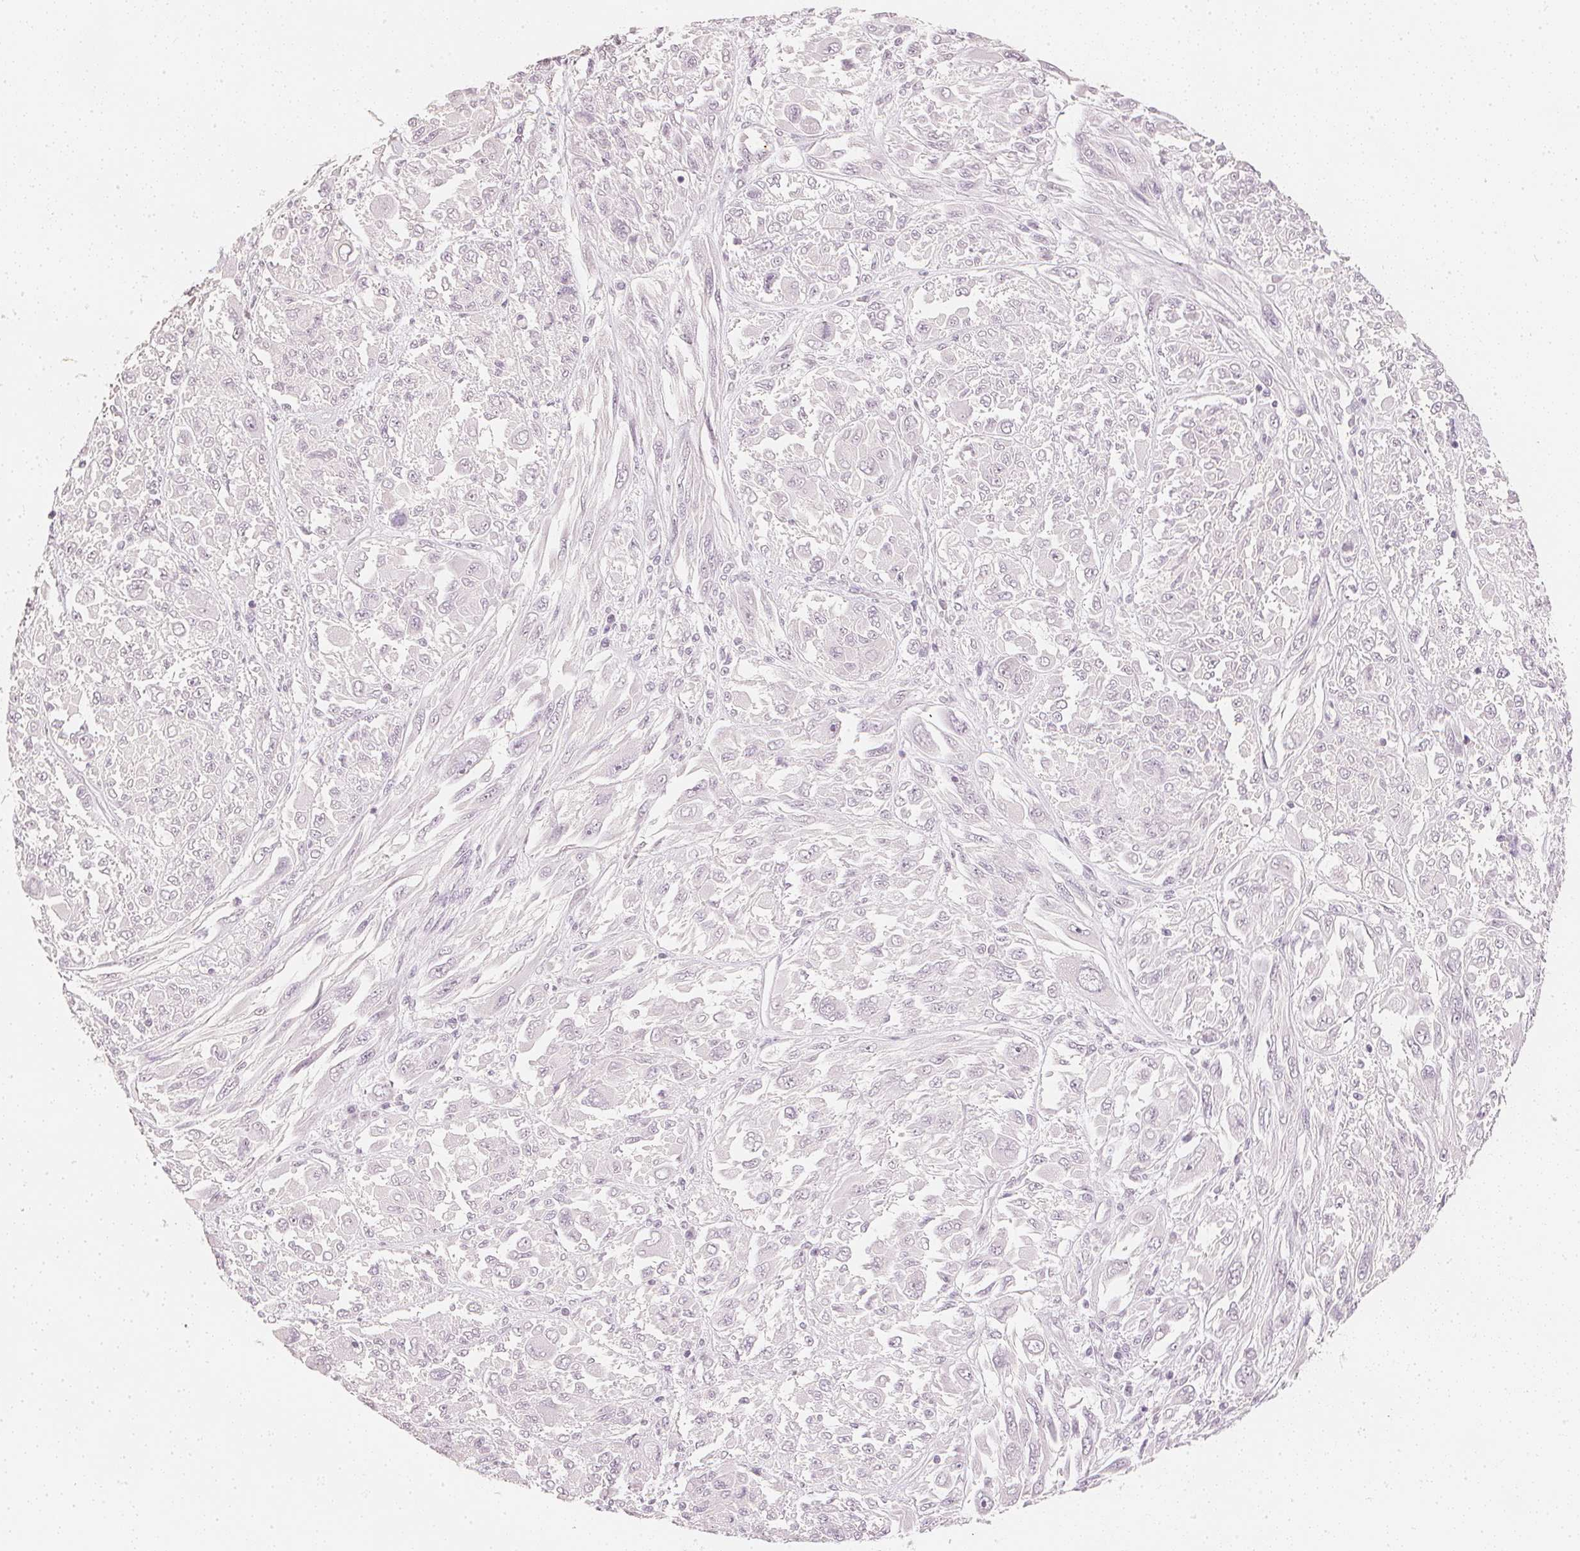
{"staining": {"intensity": "negative", "quantity": "none", "location": "none"}, "tissue": "melanoma", "cell_type": "Tumor cells", "image_type": "cancer", "snomed": [{"axis": "morphology", "description": "Malignant melanoma, NOS"}, {"axis": "topography", "description": "Skin"}], "caption": "This is an immunohistochemistry micrograph of malignant melanoma. There is no positivity in tumor cells.", "gene": "CALB1", "patient": {"sex": "female", "age": 91}}